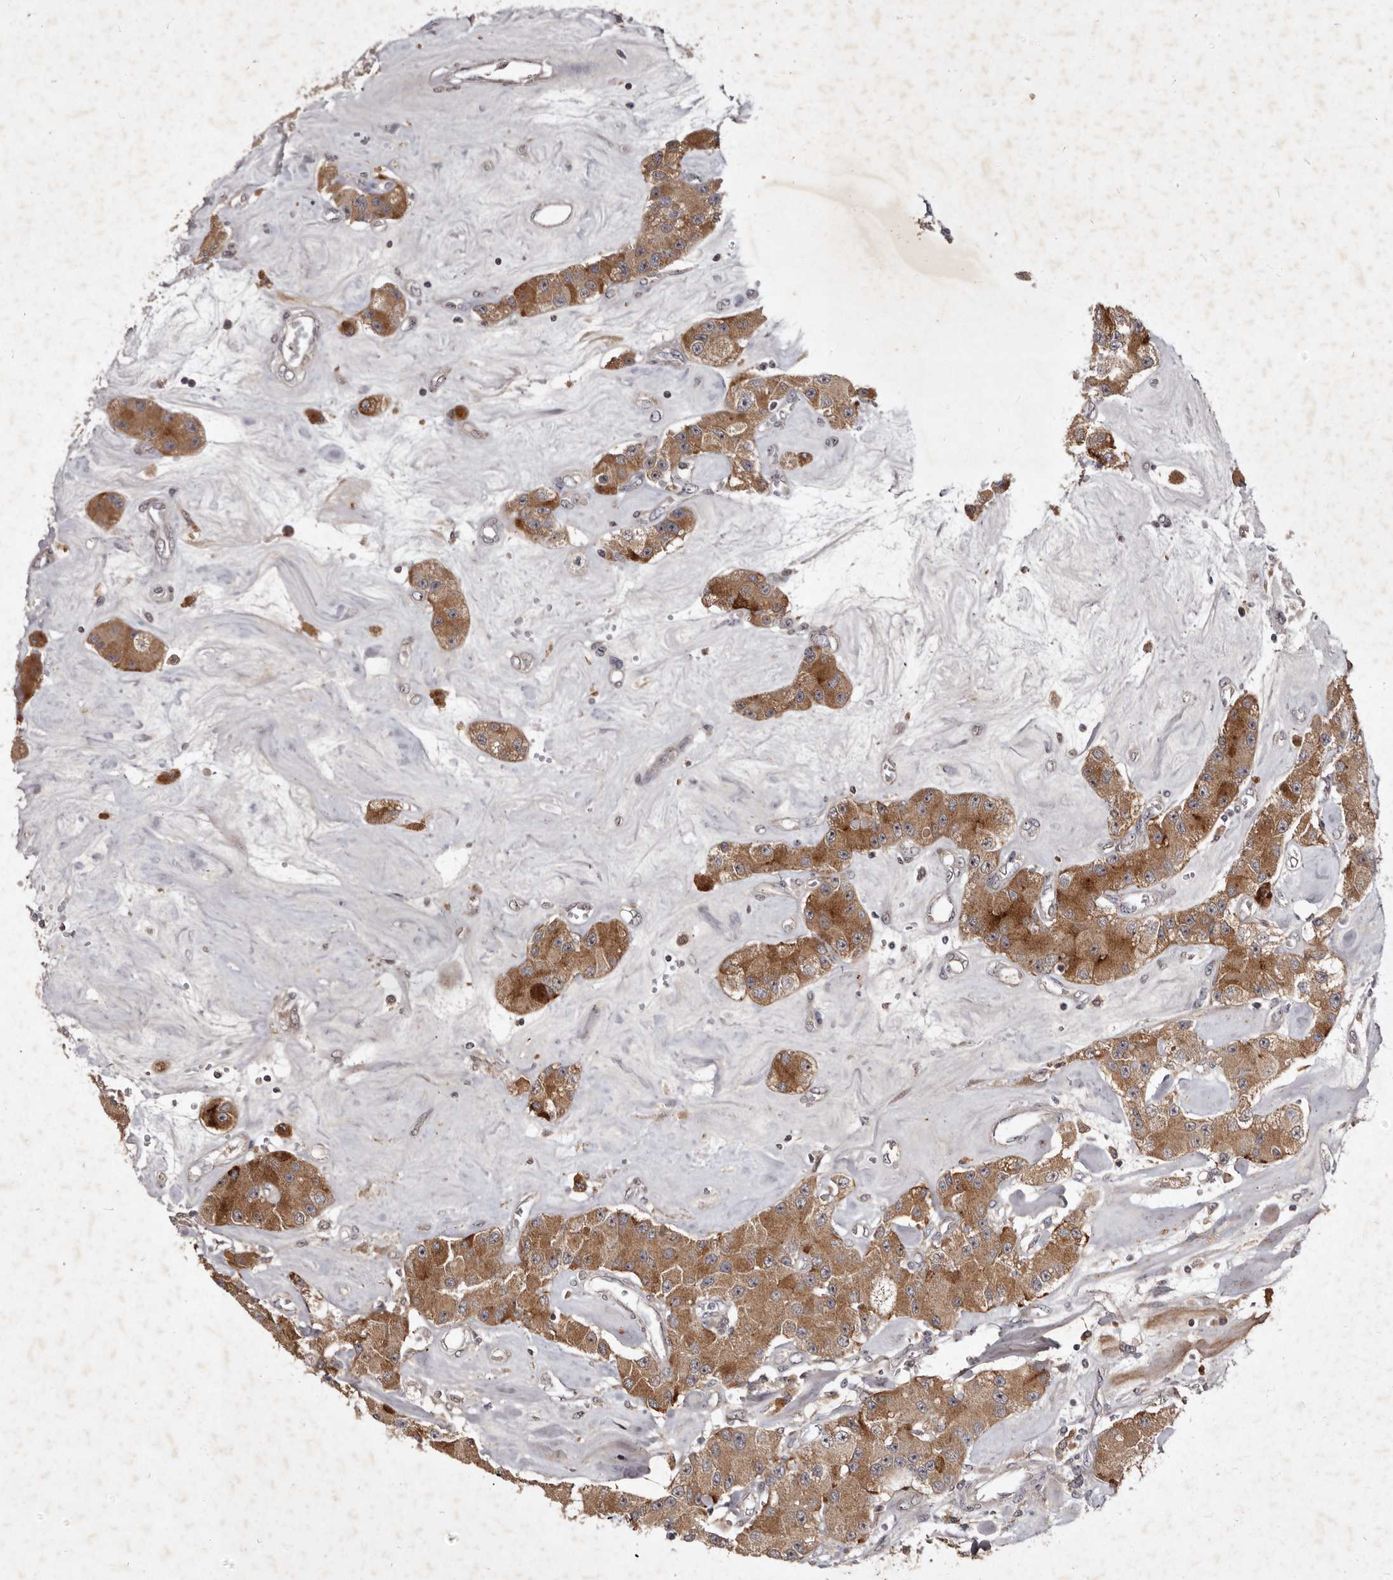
{"staining": {"intensity": "moderate", "quantity": ">75%", "location": "cytoplasmic/membranous"}, "tissue": "carcinoid", "cell_type": "Tumor cells", "image_type": "cancer", "snomed": [{"axis": "morphology", "description": "Carcinoid, malignant, NOS"}, {"axis": "topography", "description": "Pancreas"}], "caption": "Brown immunohistochemical staining in human carcinoid reveals moderate cytoplasmic/membranous staining in approximately >75% of tumor cells.", "gene": "FLAD1", "patient": {"sex": "male", "age": 41}}